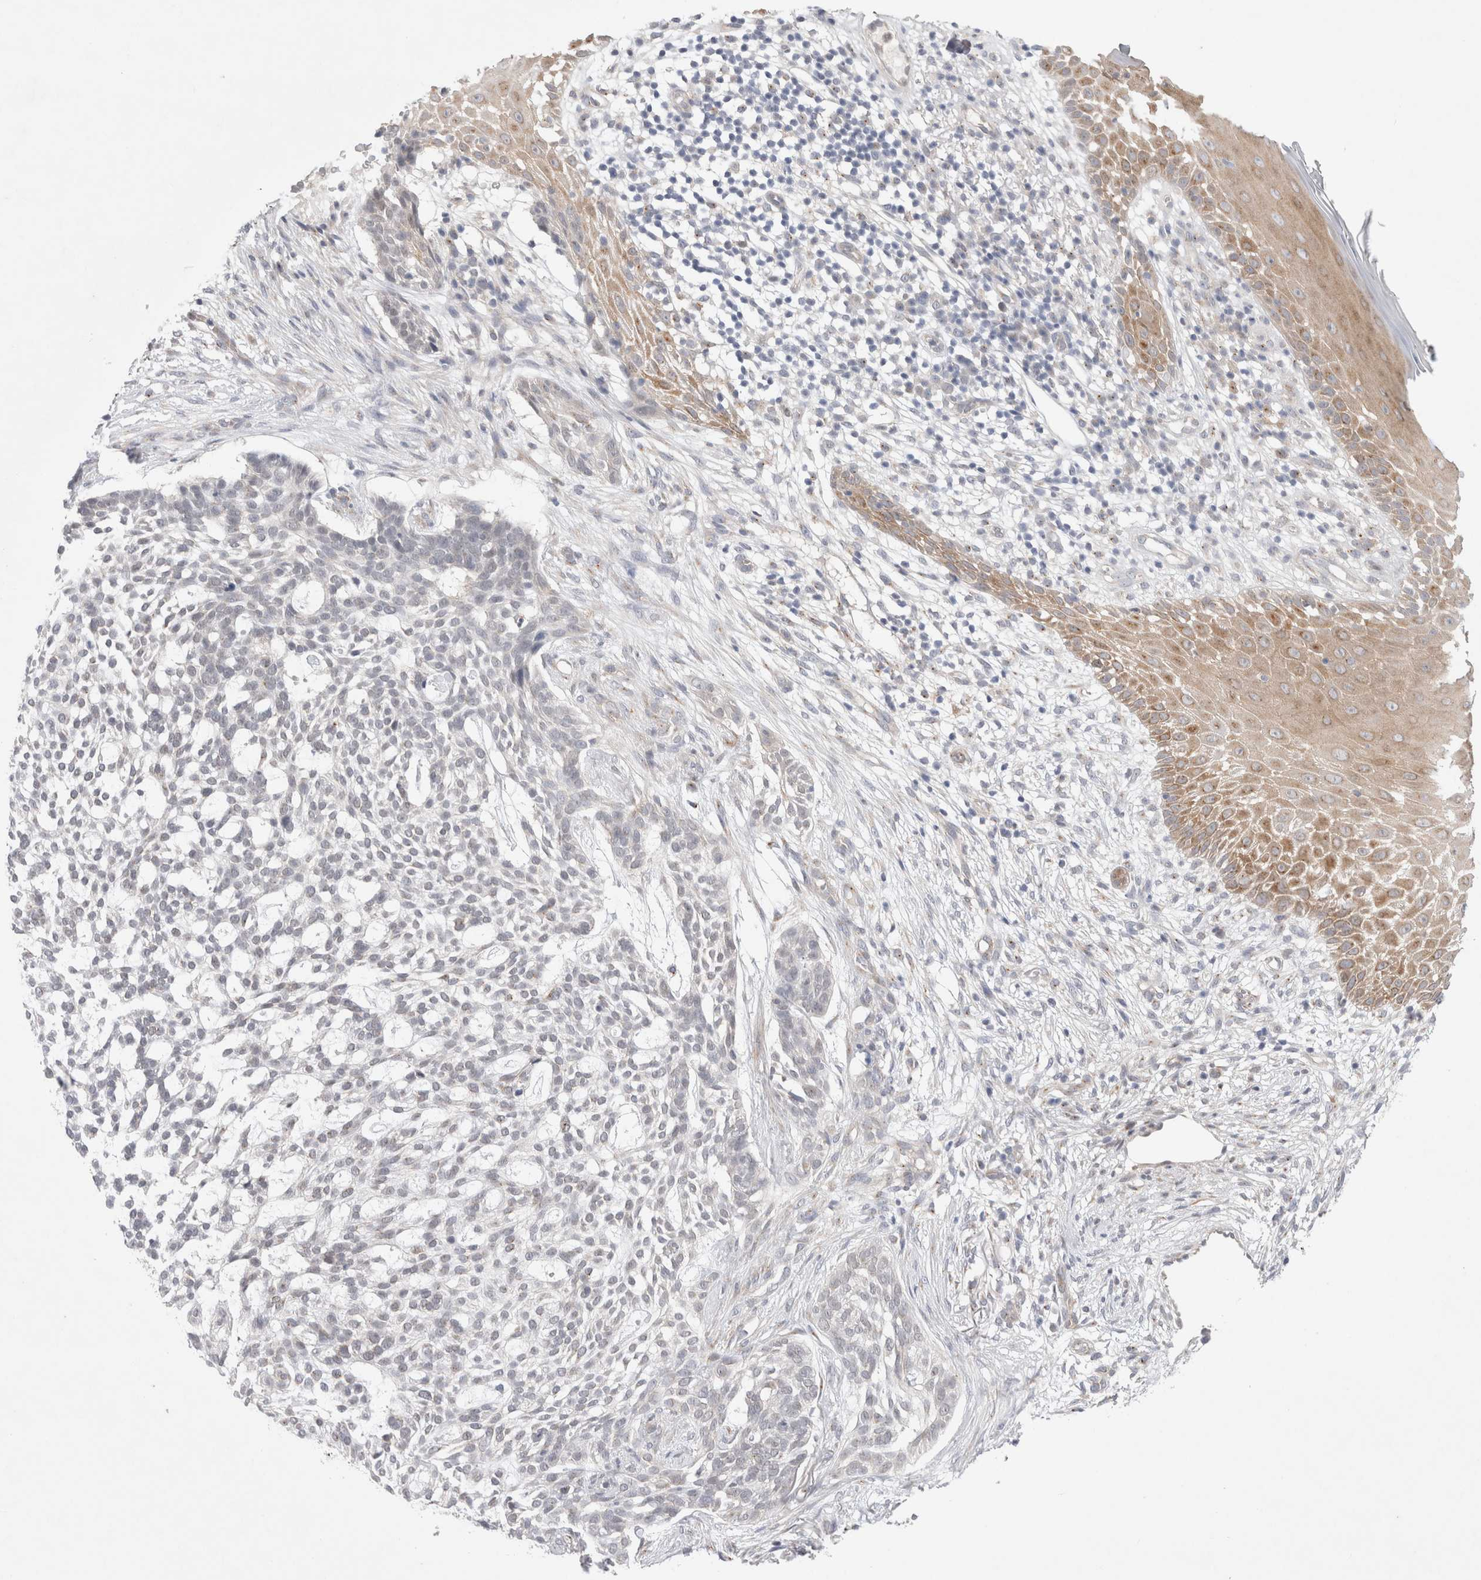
{"staining": {"intensity": "negative", "quantity": "none", "location": "none"}, "tissue": "skin cancer", "cell_type": "Tumor cells", "image_type": "cancer", "snomed": [{"axis": "morphology", "description": "Basal cell carcinoma"}, {"axis": "topography", "description": "Skin"}], "caption": "High magnification brightfield microscopy of skin cancer (basal cell carcinoma) stained with DAB (3,3'-diaminobenzidine) (brown) and counterstained with hematoxylin (blue): tumor cells show no significant positivity.", "gene": "BICD2", "patient": {"sex": "female", "age": 64}}